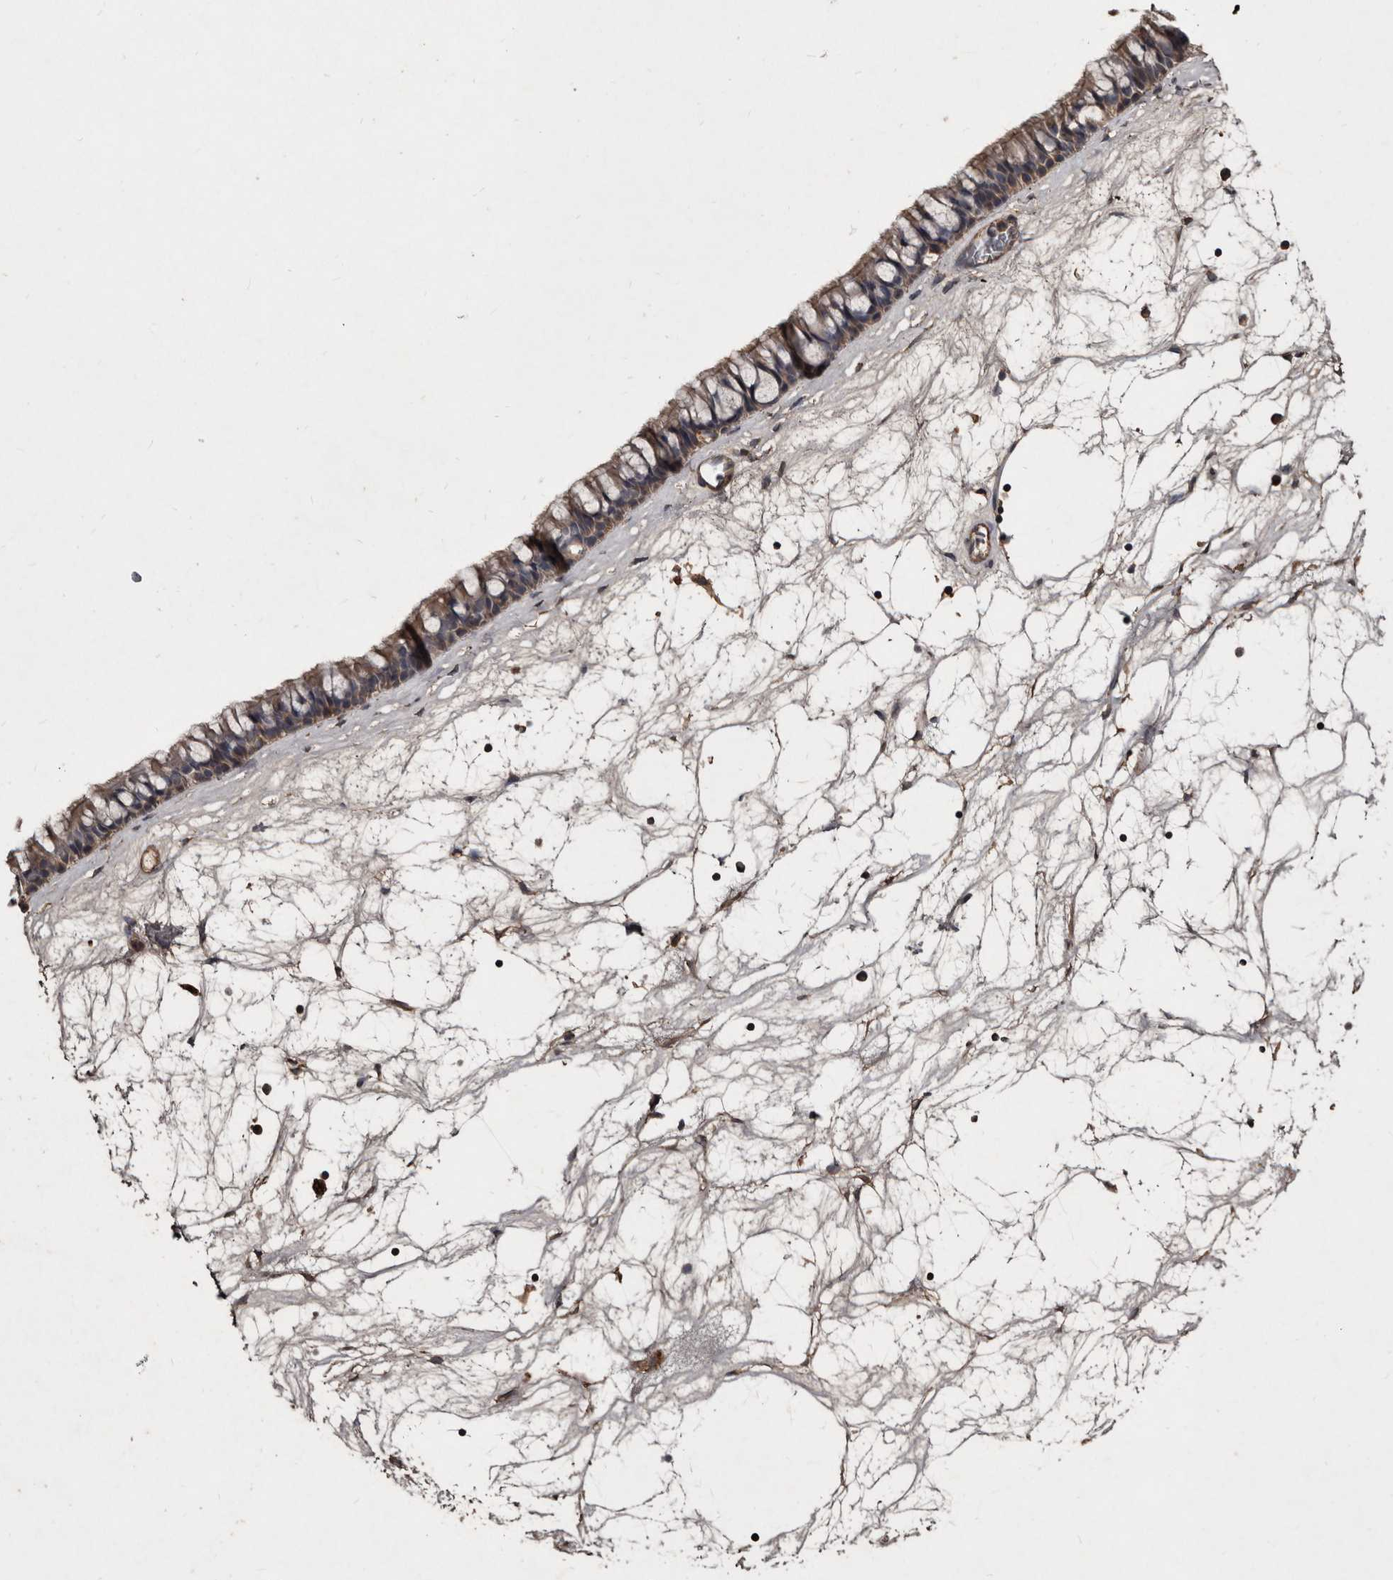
{"staining": {"intensity": "weak", "quantity": ">75%", "location": "cytoplasmic/membranous"}, "tissue": "nasopharynx", "cell_type": "Respiratory epithelial cells", "image_type": "normal", "snomed": [{"axis": "morphology", "description": "Normal tissue, NOS"}, {"axis": "topography", "description": "Nasopharynx"}], "caption": "Protein positivity by immunohistochemistry (IHC) demonstrates weak cytoplasmic/membranous staining in approximately >75% of respiratory epithelial cells in unremarkable nasopharynx.", "gene": "GREB1", "patient": {"sex": "male", "age": 64}}